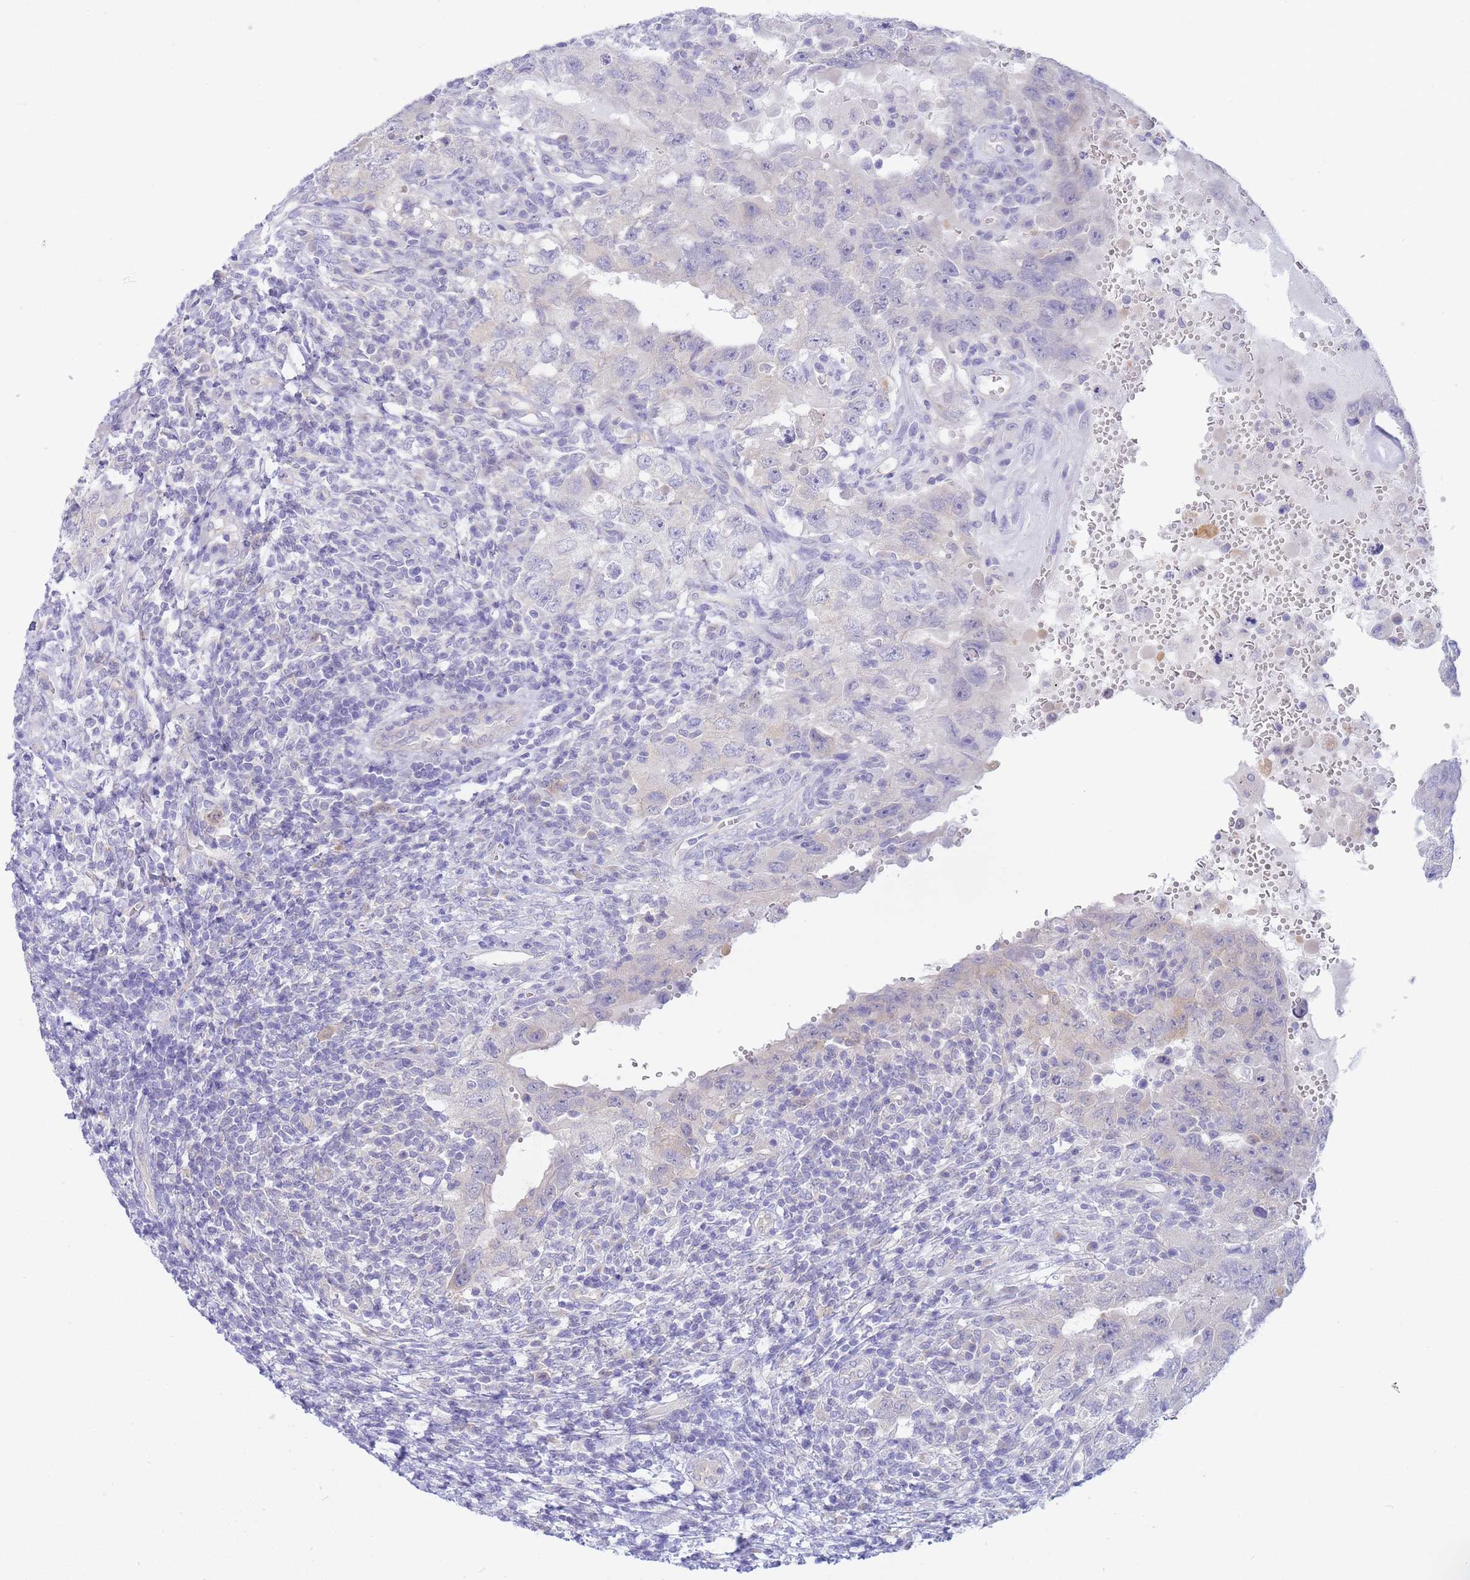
{"staining": {"intensity": "negative", "quantity": "none", "location": "none"}, "tissue": "testis cancer", "cell_type": "Tumor cells", "image_type": "cancer", "snomed": [{"axis": "morphology", "description": "Carcinoma, Embryonal, NOS"}, {"axis": "topography", "description": "Testis"}], "caption": "IHC histopathology image of neoplastic tissue: human testis embryonal carcinoma stained with DAB (3,3'-diaminobenzidine) displays no significant protein positivity in tumor cells.", "gene": "SUGT1", "patient": {"sex": "male", "age": 26}}